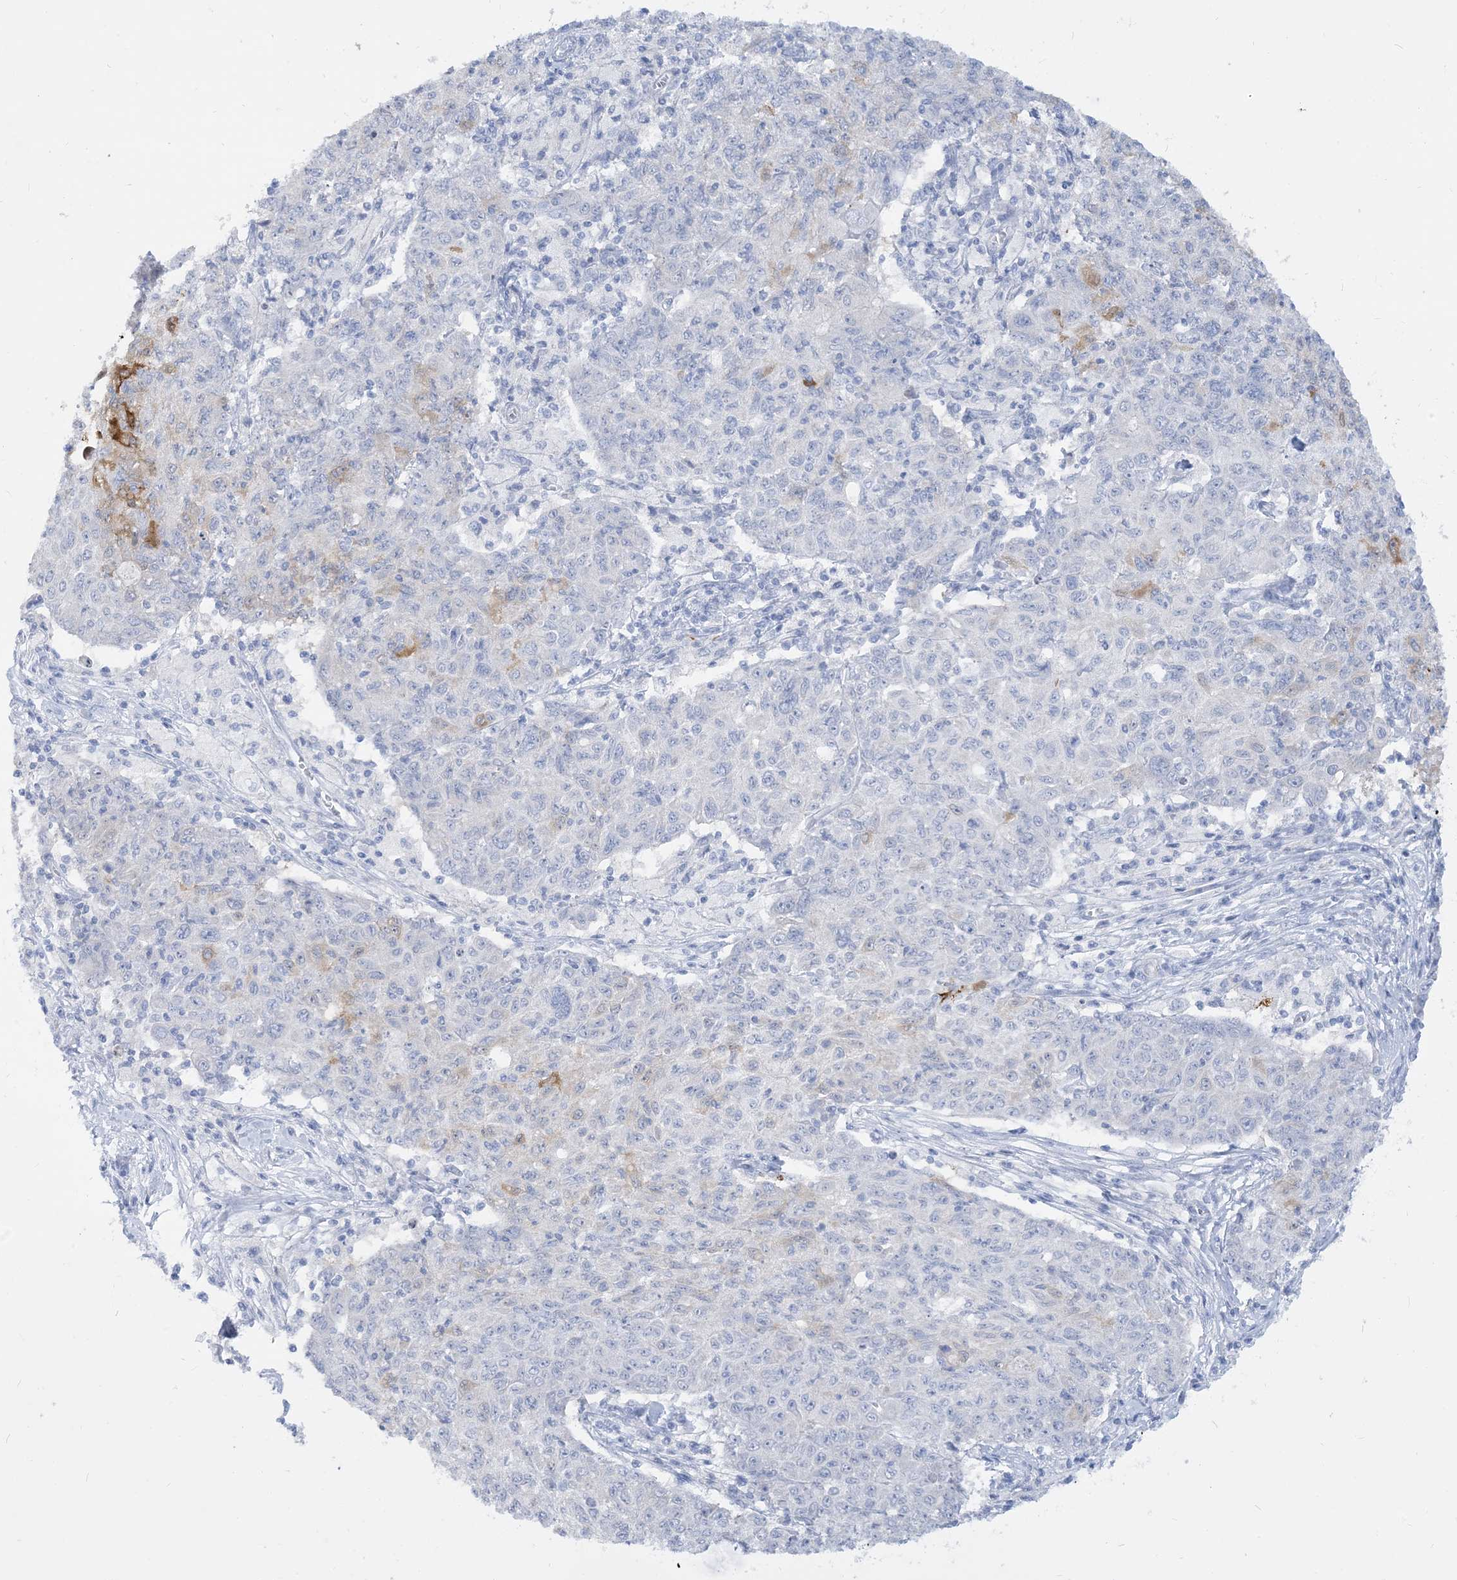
{"staining": {"intensity": "moderate", "quantity": "<25%", "location": "cytoplasmic/membranous"}, "tissue": "ovarian cancer", "cell_type": "Tumor cells", "image_type": "cancer", "snomed": [{"axis": "morphology", "description": "Carcinoma, endometroid"}, {"axis": "topography", "description": "Ovary"}], "caption": "The immunohistochemical stain highlights moderate cytoplasmic/membranous expression in tumor cells of ovarian cancer (endometroid carcinoma) tissue. (DAB (3,3'-diaminobenzidine) IHC with brightfield microscopy, high magnification).", "gene": "MARS2", "patient": {"sex": "female", "age": 42}}